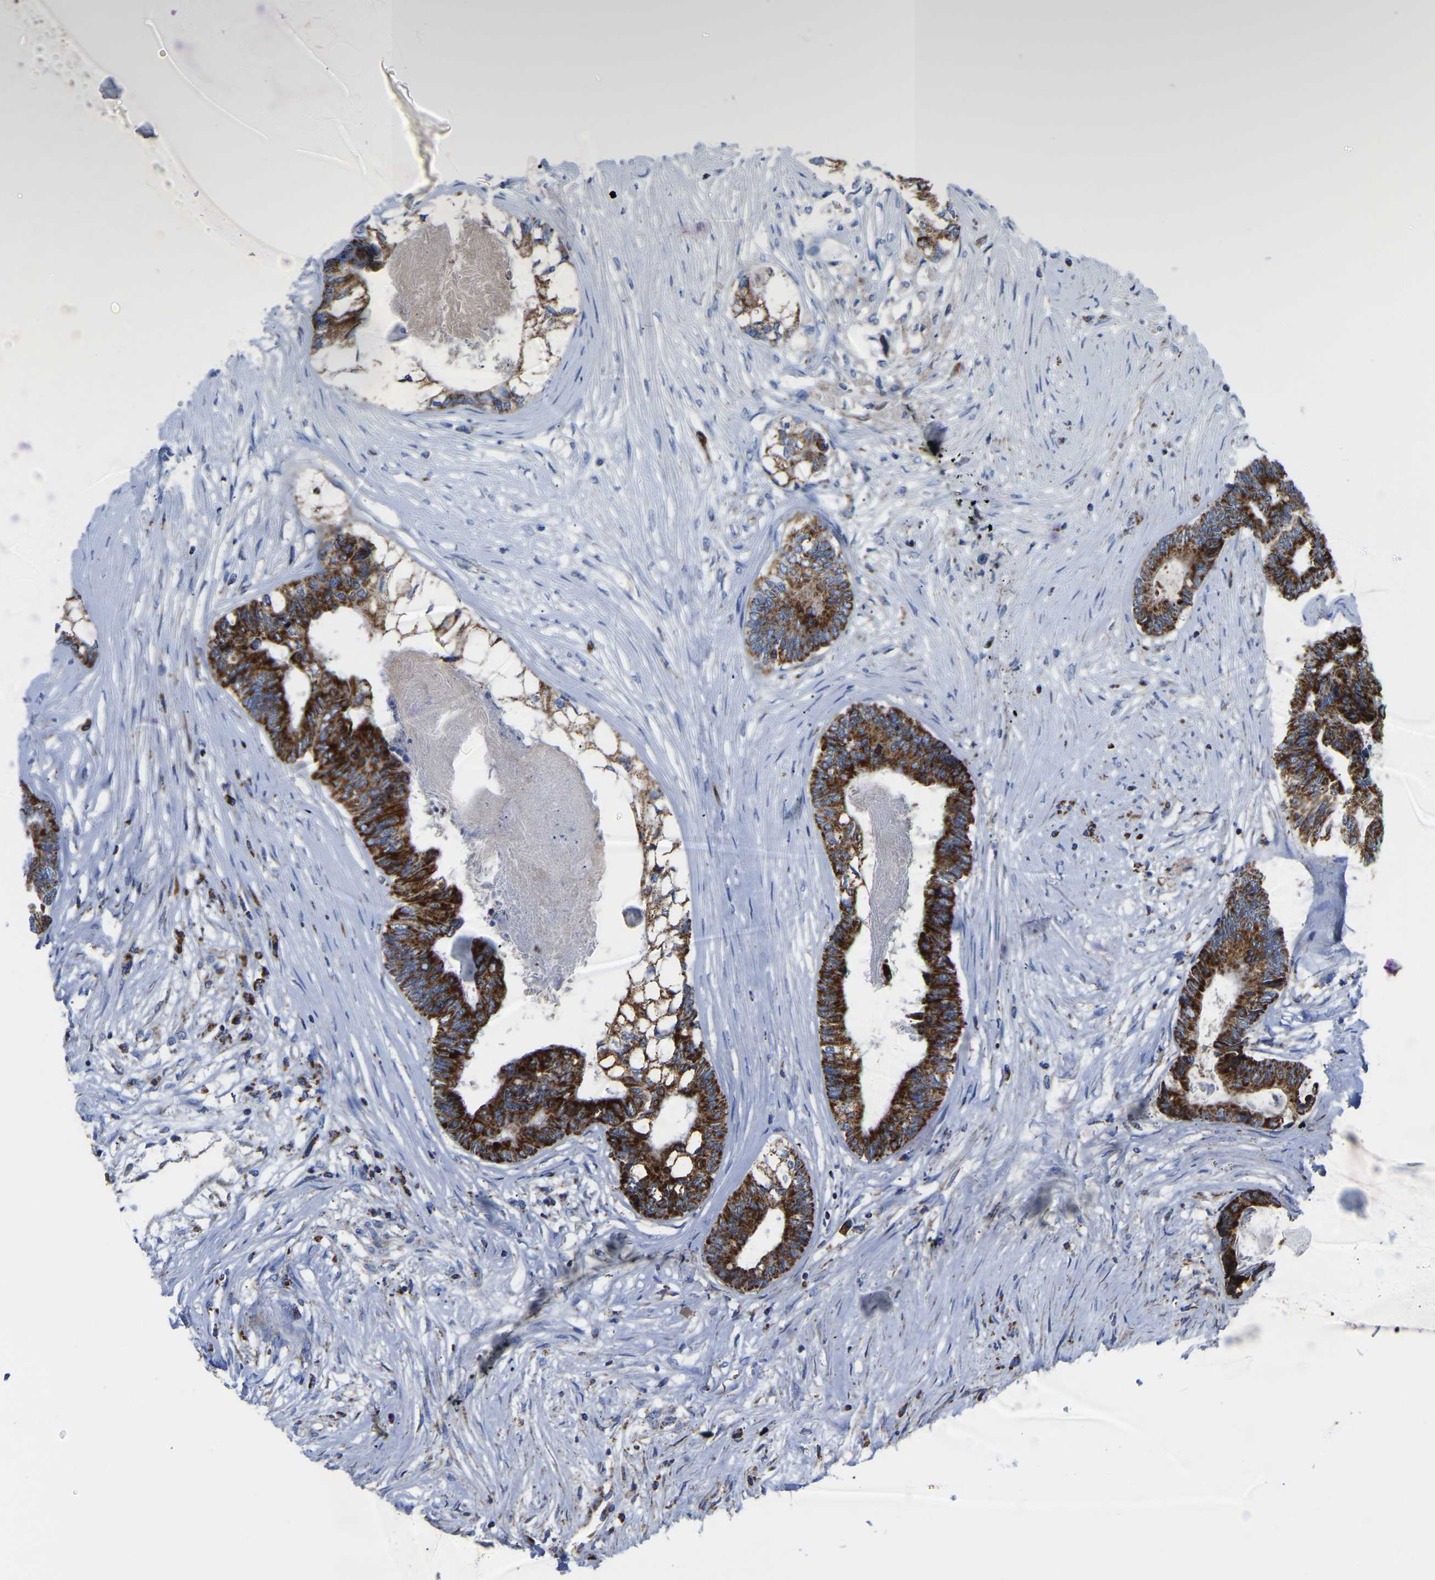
{"staining": {"intensity": "strong", "quantity": ">75%", "location": "cytoplasmic/membranous"}, "tissue": "colorectal cancer", "cell_type": "Tumor cells", "image_type": "cancer", "snomed": [{"axis": "morphology", "description": "Adenocarcinoma, NOS"}, {"axis": "topography", "description": "Rectum"}], "caption": "Immunohistochemistry of colorectal cancer (adenocarcinoma) displays high levels of strong cytoplasmic/membranous expression in about >75% of tumor cells.", "gene": "ETFA", "patient": {"sex": "male", "age": 63}}